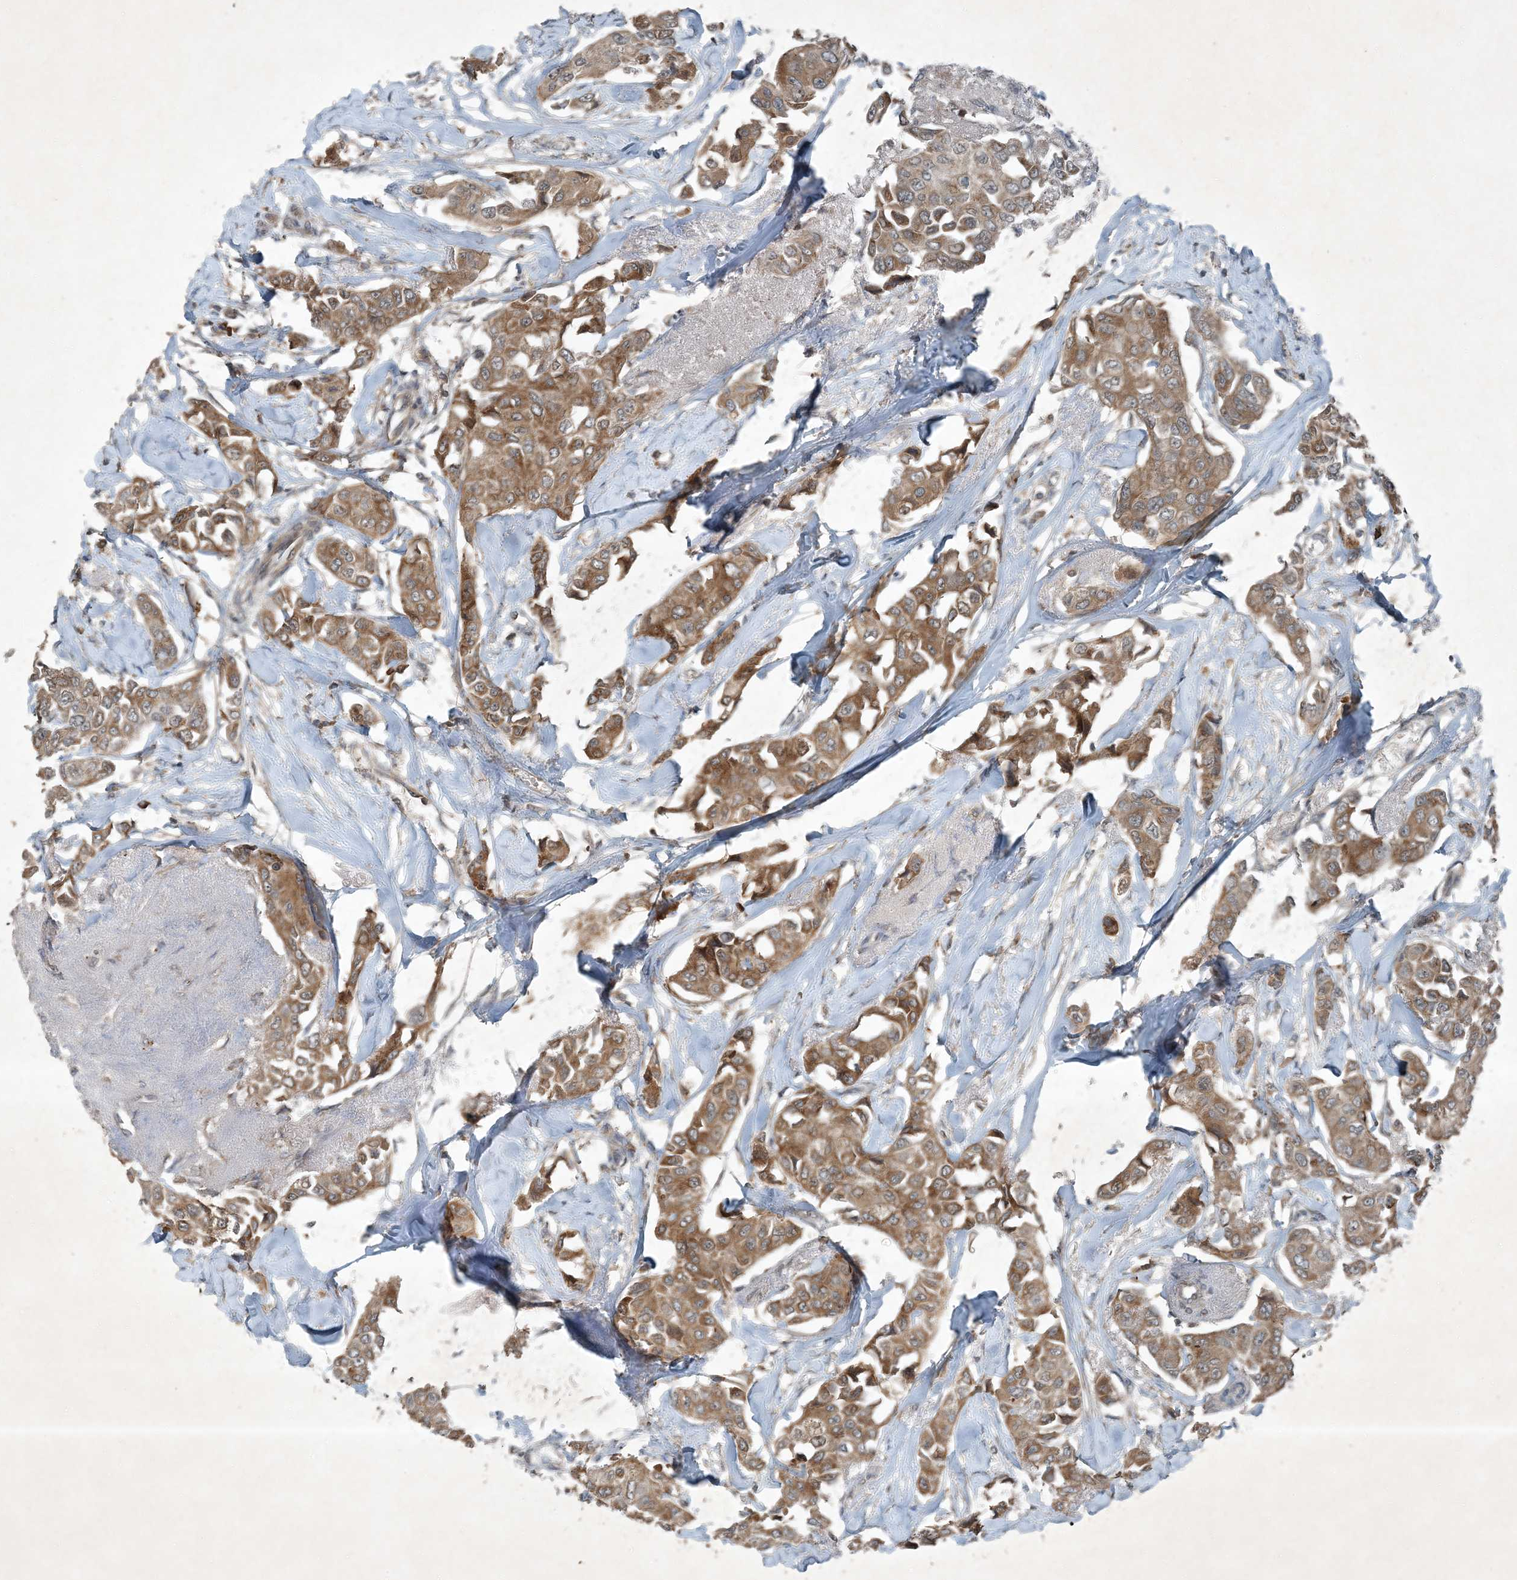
{"staining": {"intensity": "moderate", "quantity": ">75%", "location": "cytoplasmic/membranous"}, "tissue": "breast cancer", "cell_type": "Tumor cells", "image_type": "cancer", "snomed": [{"axis": "morphology", "description": "Duct carcinoma"}, {"axis": "topography", "description": "Breast"}], "caption": "Breast cancer tissue demonstrates moderate cytoplasmic/membranous expression in about >75% of tumor cells (DAB = brown stain, brightfield microscopy at high magnification).", "gene": "MDN1", "patient": {"sex": "female", "age": 80}}